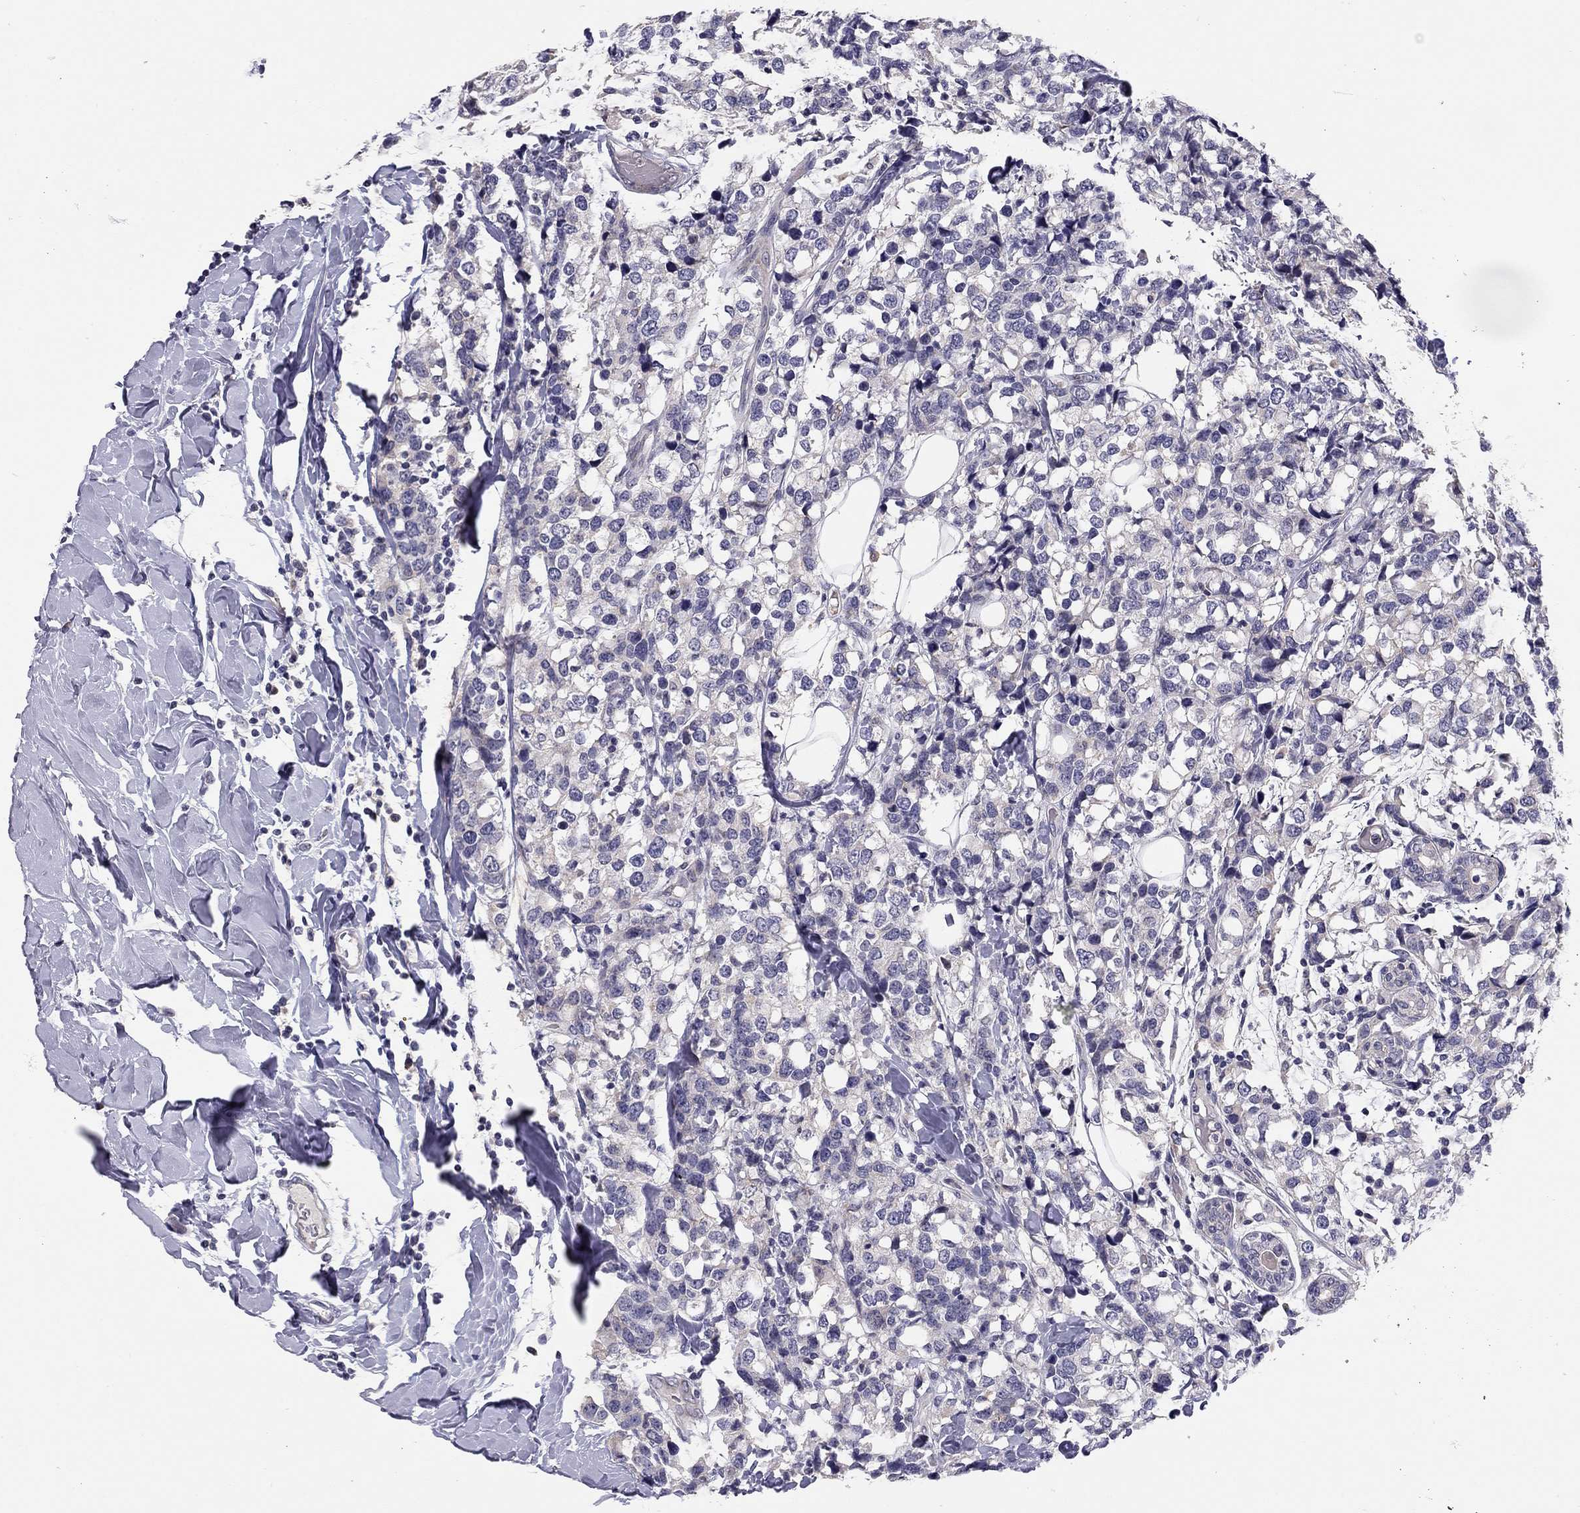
{"staining": {"intensity": "negative", "quantity": "none", "location": "none"}, "tissue": "breast cancer", "cell_type": "Tumor cells", "image_type": "cancer", "snomed": [{"axis": "morphology", "description": "Lobular carcinoma"}, {"axis": "topography", "description": "Breast"}], "caption": "An immunohistochemistry (IHC) photomicrograph of breast cancer is shown. There is no staining in tumor cells of breast cancer.", "gene": "SCARB1", "patient": {"sex": "female", "age": 59}}